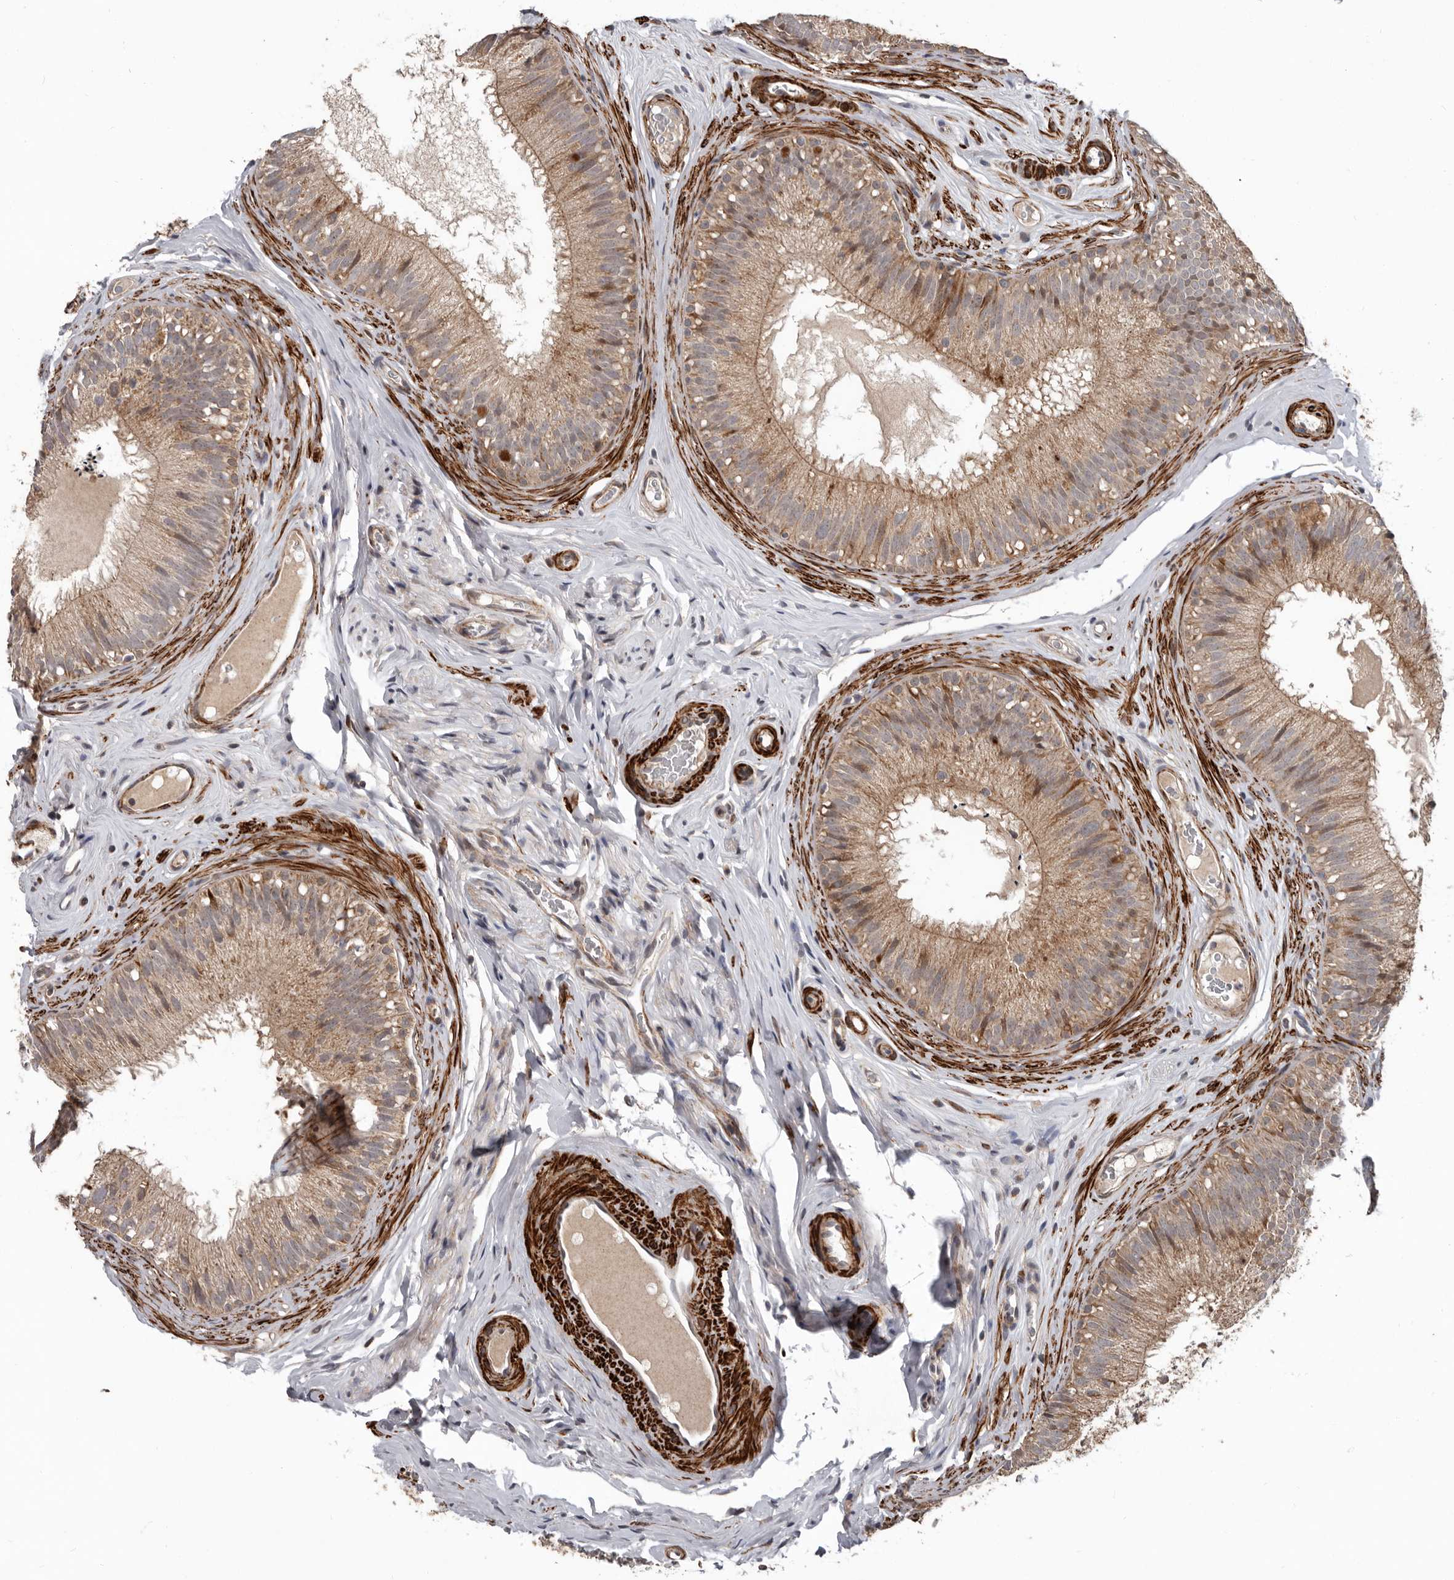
{"staining": {"intensity": "weak", "quantity": "25%-75%", "location": "cytoplasmic/membranous"}, "tissue": "epididymis", "cell_type": "Glandular cells", "image_type": "normal", "snomed": [{"axis": "morphology", "description": "Normal tissue, NOS"}, {"axis": "topography", "description": "Epididymis"}], "caption": "Weak cytoplasmic/membranous staining is identified in about 25%-75% of glandular cells in normal epididymis.", "gene": "FGFR4", "patient": {"sex": "male", "age": 29}}